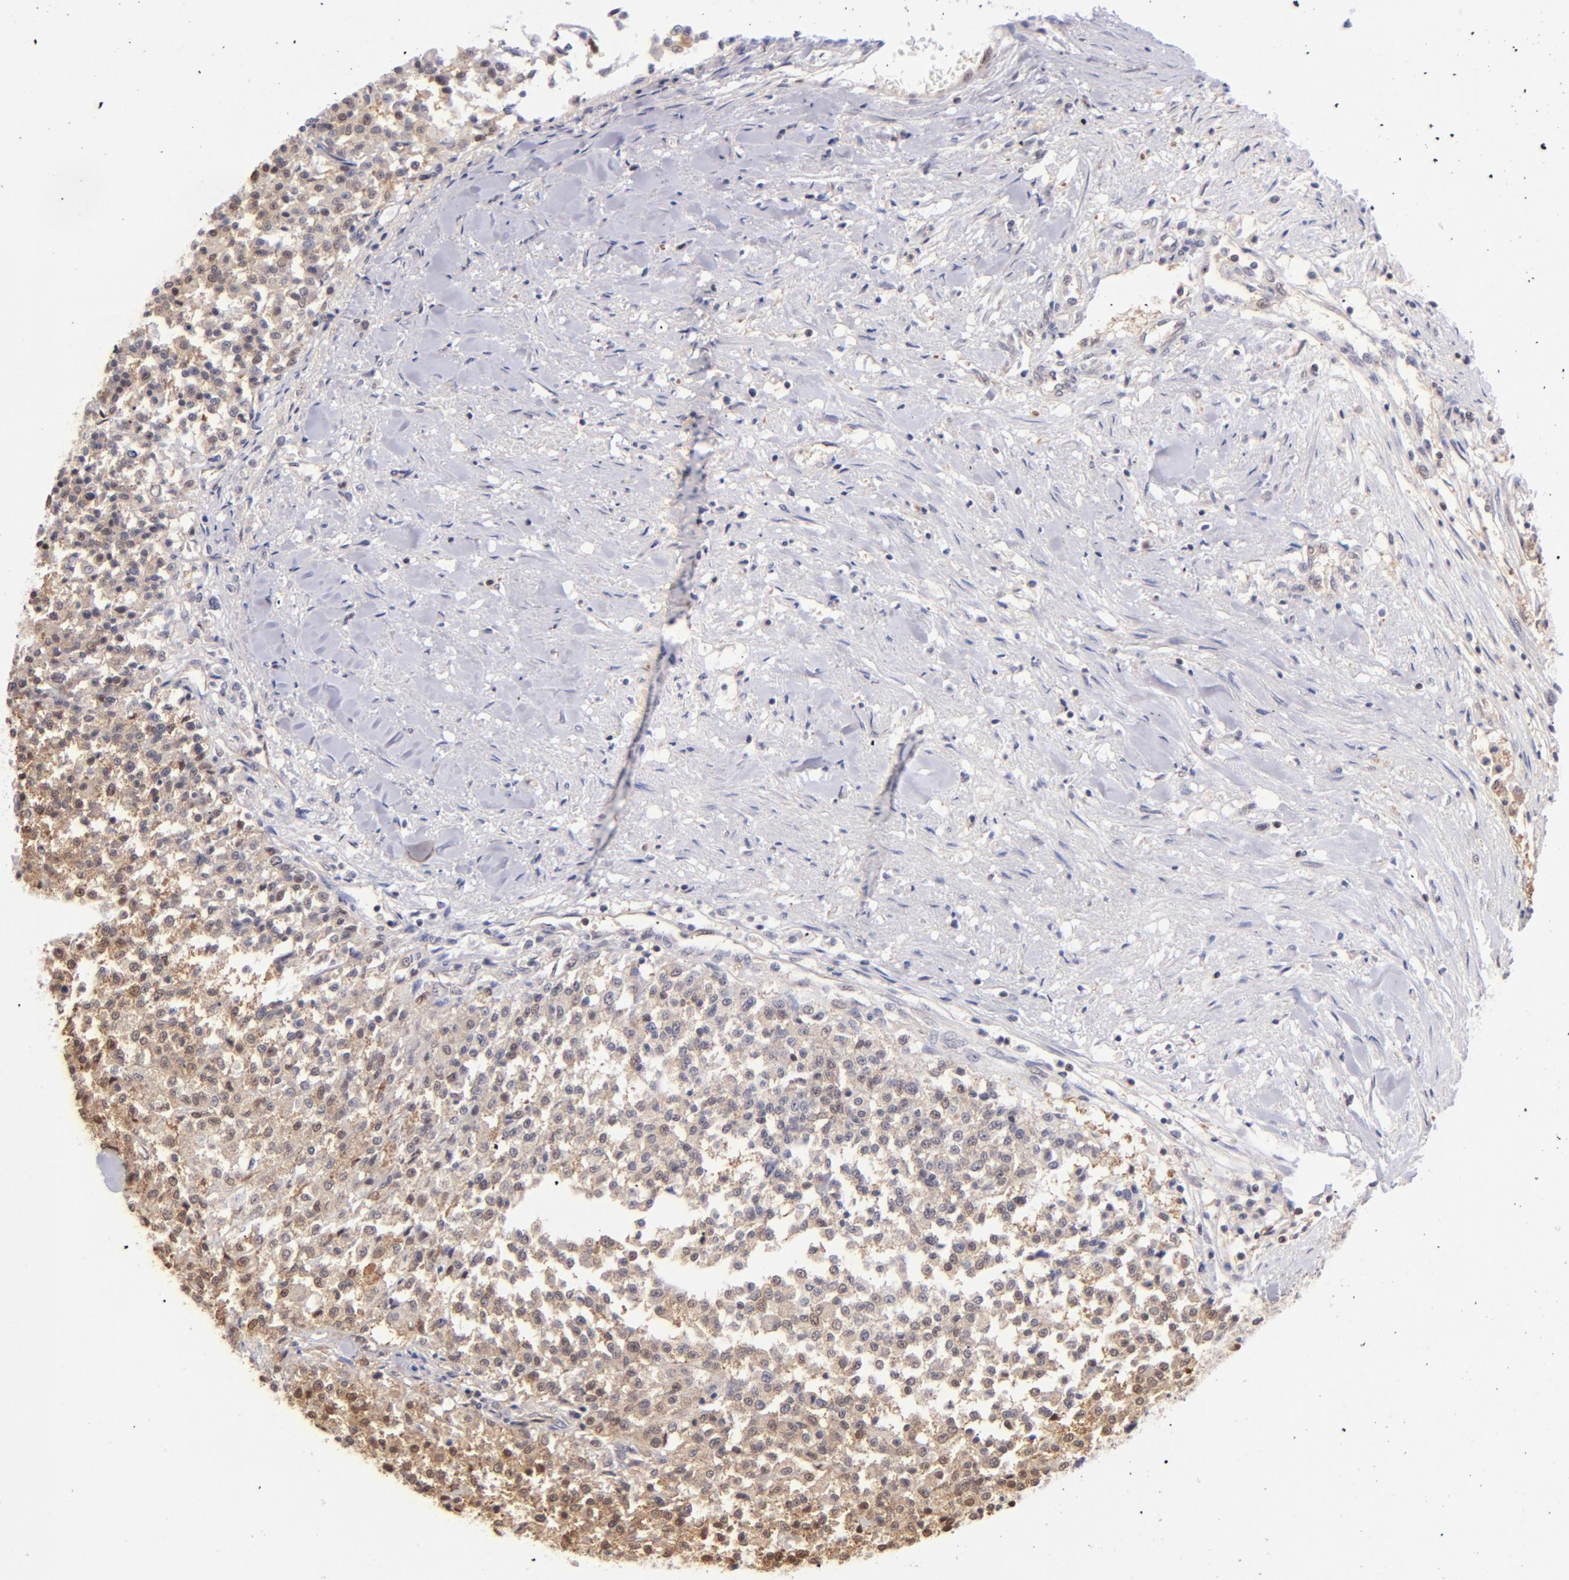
{"staining": {"intensity": "weak", "quantity": ">75%", "location": "cytoplasmic/membranous"}, "tissue": "testis cancer", "cell_type": "Tumor cells", "image_type": "cancer", "snomed": [{"axis": "morphology", "description": "Seminoma, NOS"}, {"axis": "topography", "description": "Testis"}], "caption": "Protein staining of testis cancer tissue demonstrates weak cytoplasmic/membranous positivity in approximately >75% of tumor cells. (IHC, brightfield microscopy, high magnification).", "gene": "YWHAB", "patient": {"sex": "male", "age": 59}}